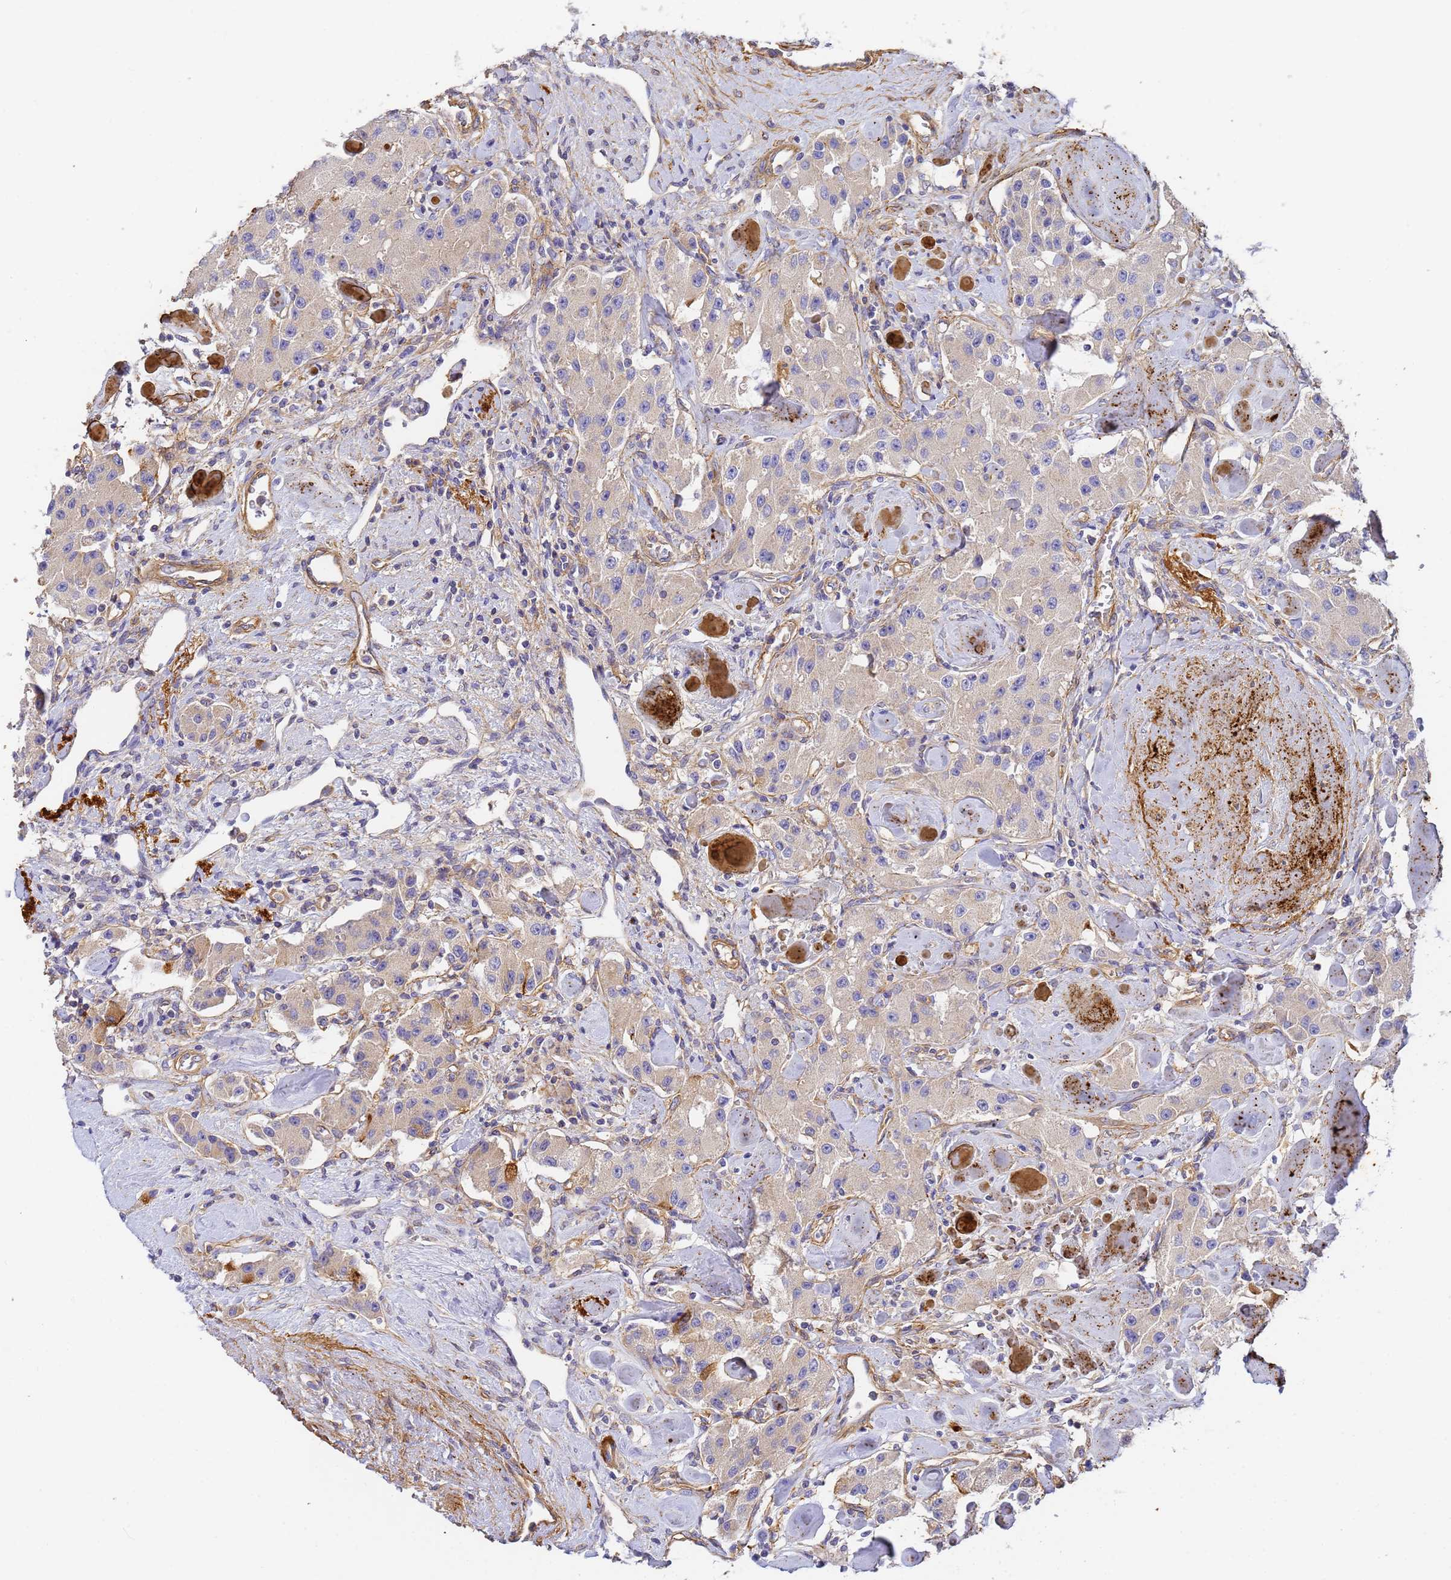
{"staining": {"intensity": "weak", "quantity": "<25%", "location": "cytoplasmic/membranous"}, "tissue": "carcinoid", "cell_type": "Tumor cells", "image_type": "cancer", "snomed": [{"axis": "morphology", "description": "Carcinoid, malignant, NOS"}, {"axis": "topography", "description": "Pancreas"}], "caption": "Immunohistochemical staining of malignant carcinoid shows no significant expression in tumor cells.", "gene": "MYL12A", "patient": {"sex": "male", "age": 41}}